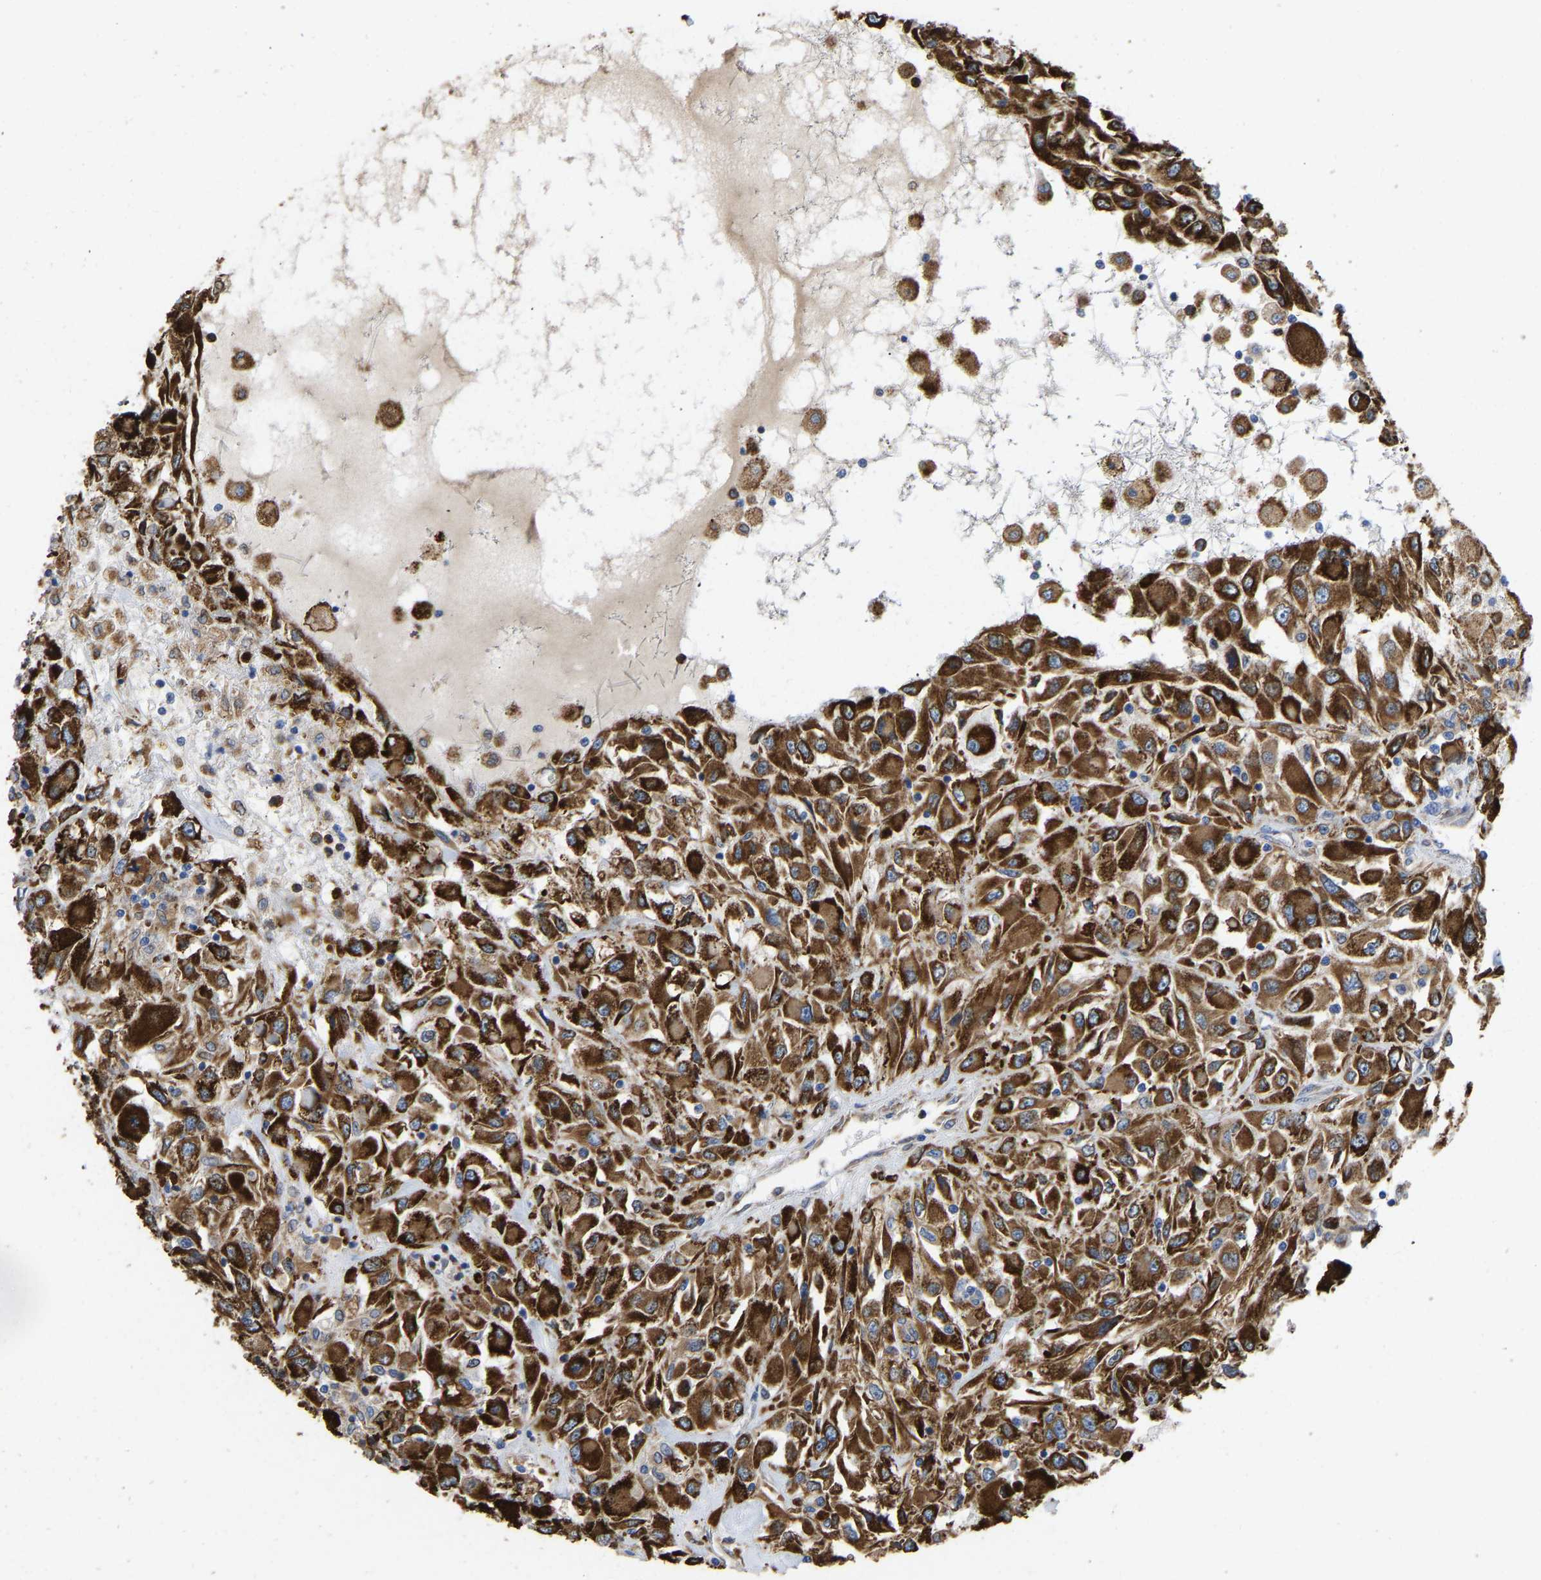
{"staining": {"intensity": "strong", "quantity": ">75%", "location": "cytoplasmic/membranous"}, "tissue": "renal cancer", "cell_type": "Tumor cells", "image_type": "cancer", "snomed": [{"axis": "morphology", "description": "Adenocarcinoma, NOS"}, {"axis": "topography", "description": "Kidney"}], "caption": "This micrograph demonstrates immunohistochemistry staining of human renal cancer, with high strong cytoplasmic/membranous positivity in approximately >75% of tumor cells.", "gene": "P4HB", "patient": {"sex": "female", "age": 52}}